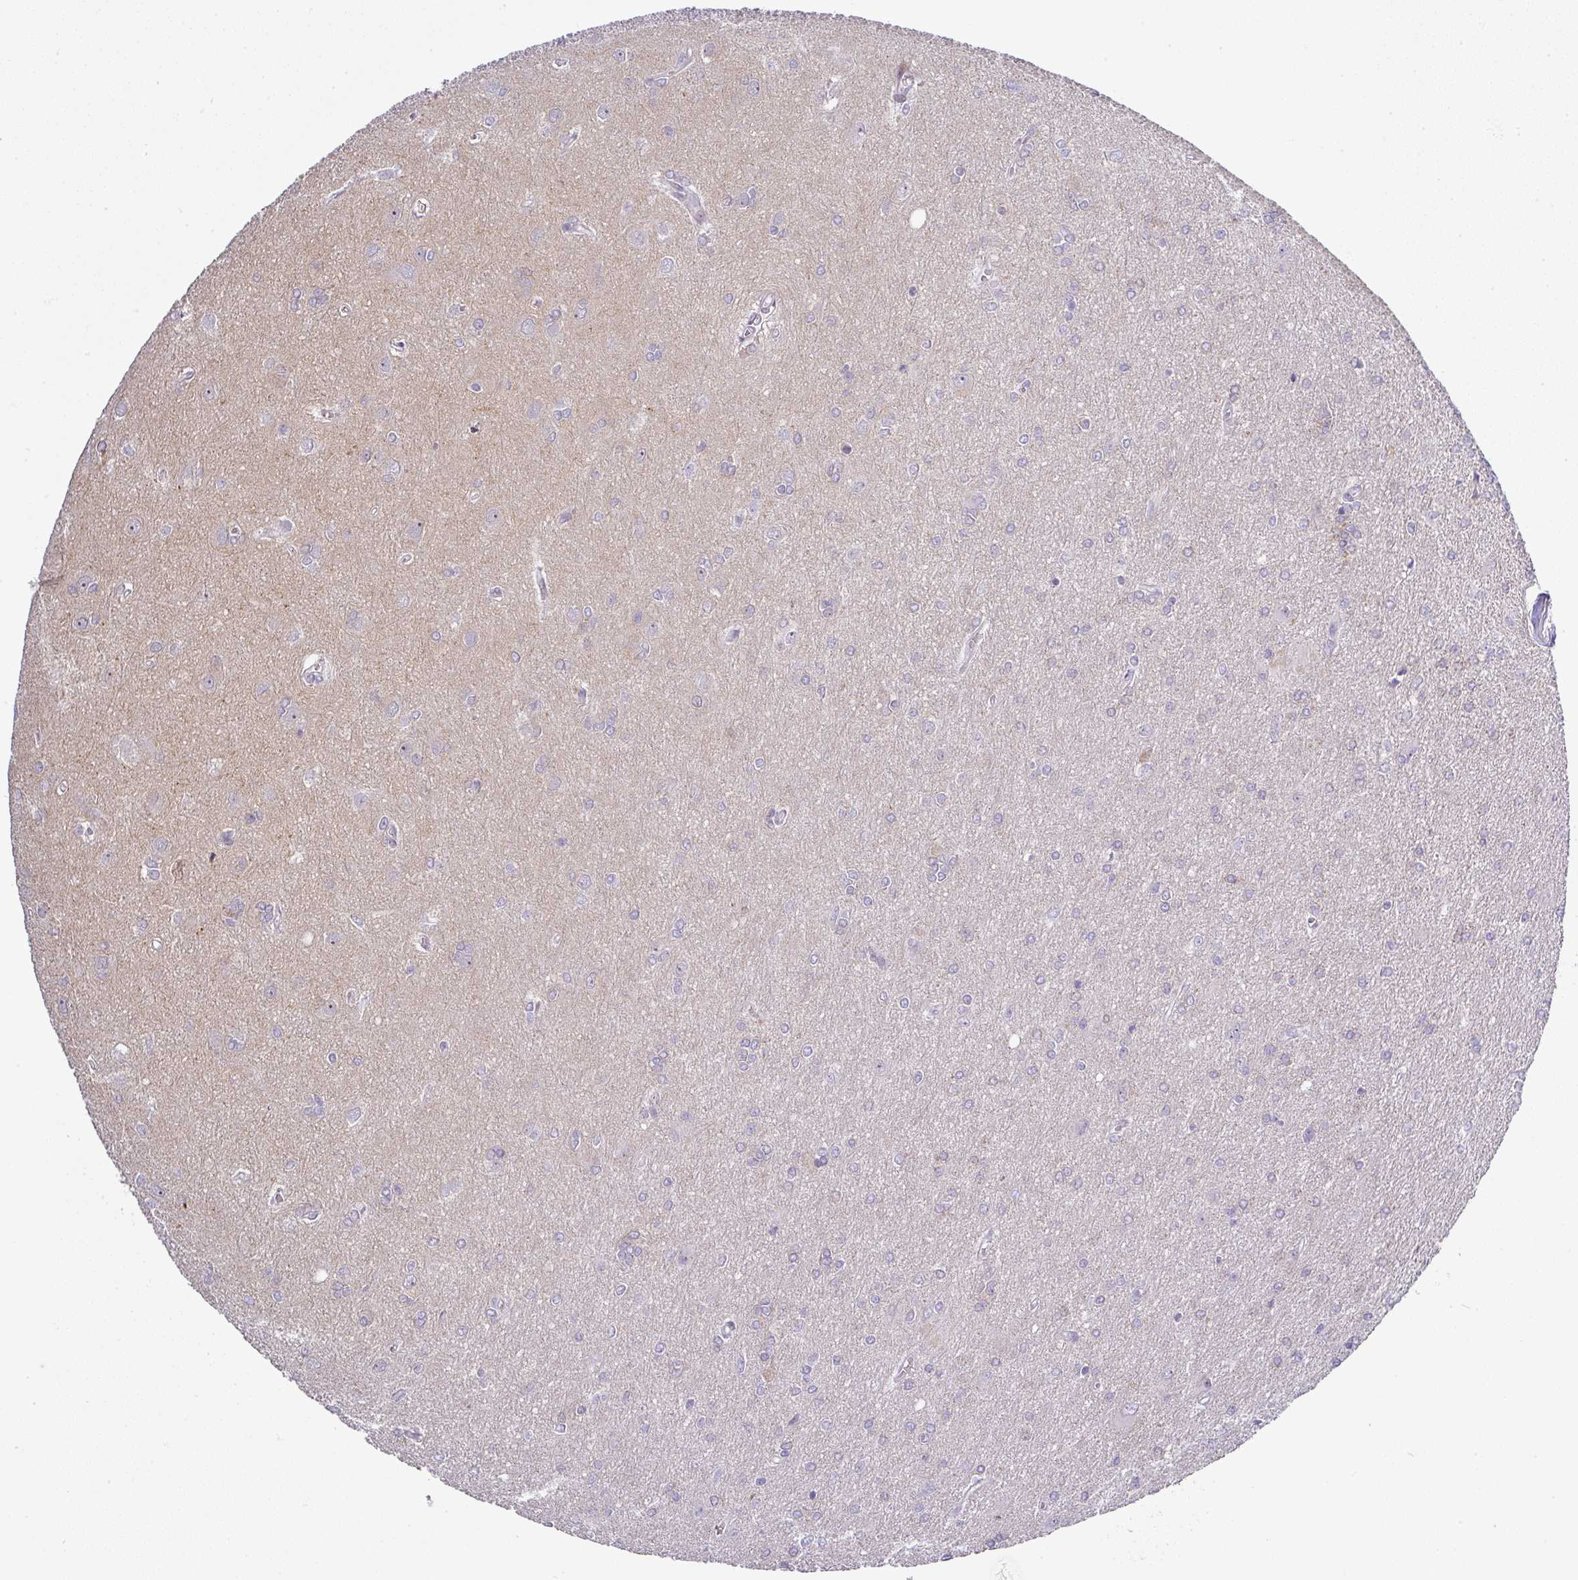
{"staining": {"intensity": "negative", "quantity": "none", "location": "none"}, "tissue": "glioma", "cell_type": "Tumor cells", "image_type": "cancer", "snomed": [{"axis": "morphology", "description": "Glioma, malignant, High grade"}, {"axis": "topography", "description": "Brain"}], "caption": "Immunohistochemistry (IHC) image of neoplastic tissue: malignant high-grade glioma stained with DAB (3,3'-diaminobenzidine) demonstrates no significant protein positivity in tumor cells. (Brightfield microscopy of DAB immunohistochemistry (IHC) at high magnification).", "gene": "ATP6V1F", "patient": {"sex": "male", "age": 67}}